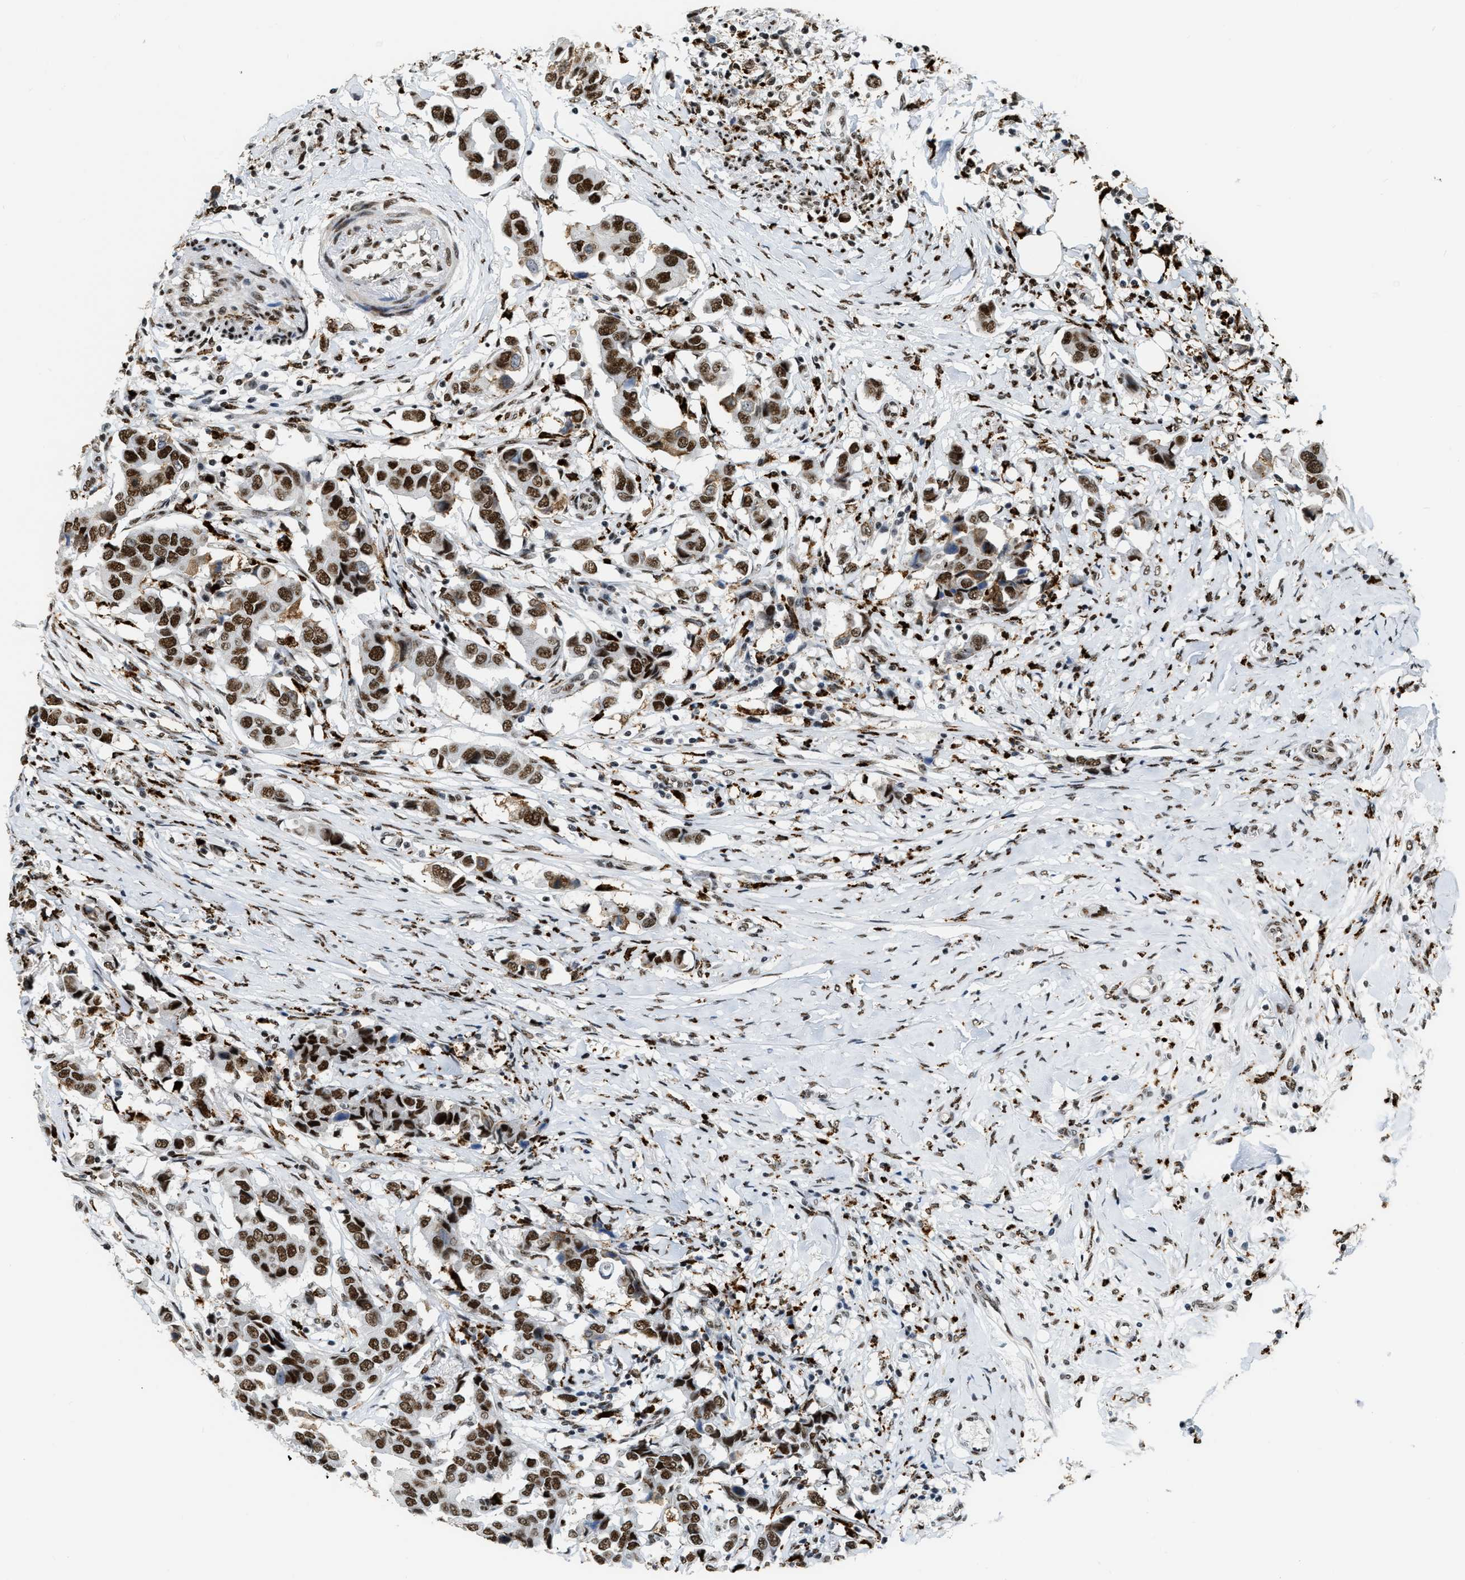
{"staining": {"intensity": "strong", "quantity": ">75%", "location": "nuclear"}, "tissue": "breast cancer", "cell_type": "Tumor cells", "image_type": "cancer", "snomed": [{"axis": "morphology", "description": "Duct carcinoma"}, {"axis": "topography", "description": "Breast"}], "caption": "Immunohistochemical staining of breast cancer exhibits strong nuclear protein staining in about >75% of tumor cells.", "gene": "NUMA1", "patient": {"sex": "female", "age": 80}}